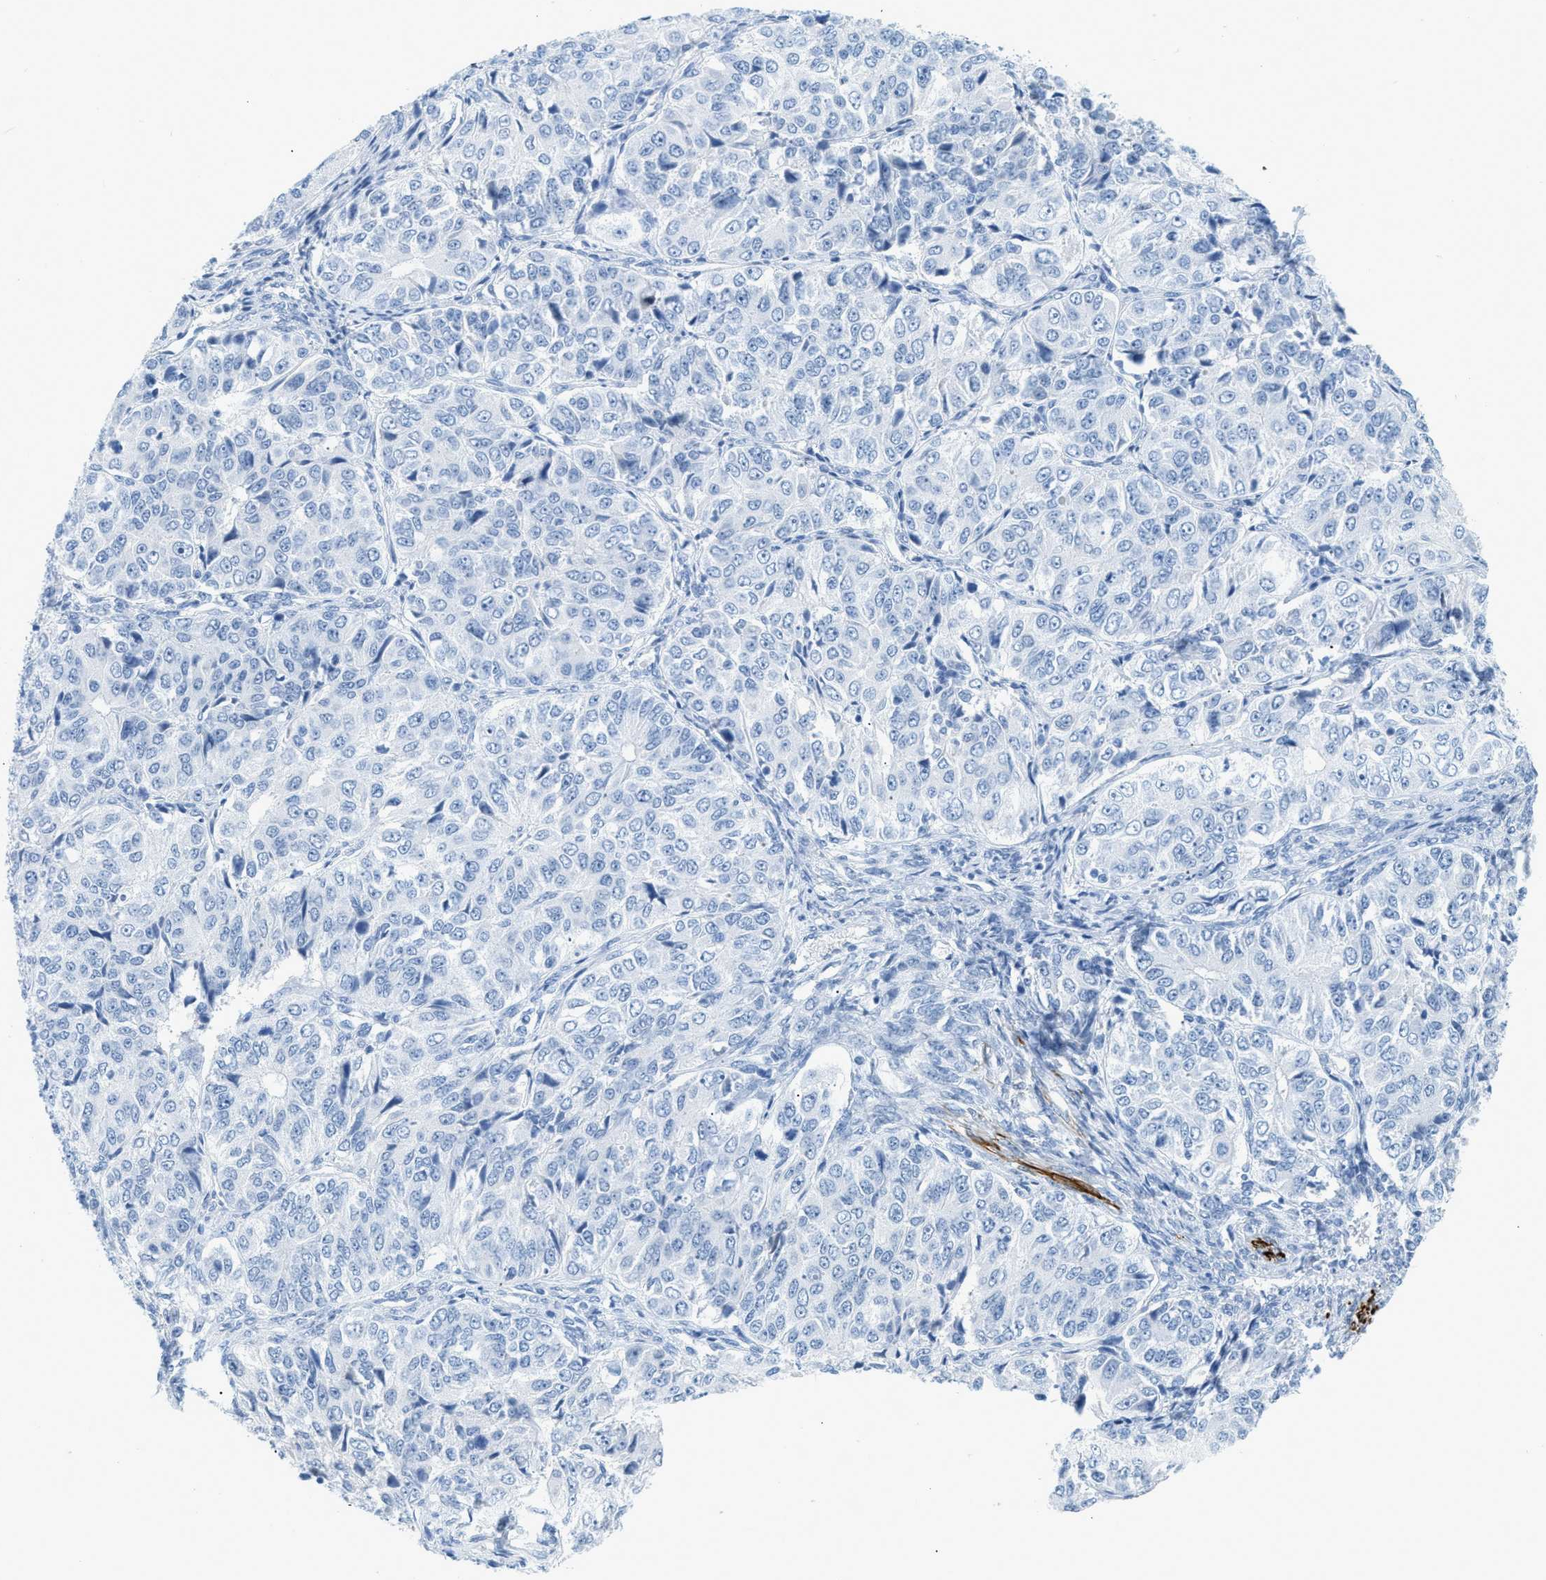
{"staining": {"intensity": "negative", "quantity": "none", "location": "none"}, "tissue": "ovarian cancer", "cell_type": "Tumor cells", "image_type": "cancer", "snomed": [{"axis": "morphology", "description": "Carcinoma, endometroid"}, {"axis": "topography", "description": "Ovary"}], "caption": "The IHC image has no significant expression in tumor cells of ovarian endometroid carcinoma tissue.", "gene": "DES", "patient": {"sex": "female", "age": 51}}